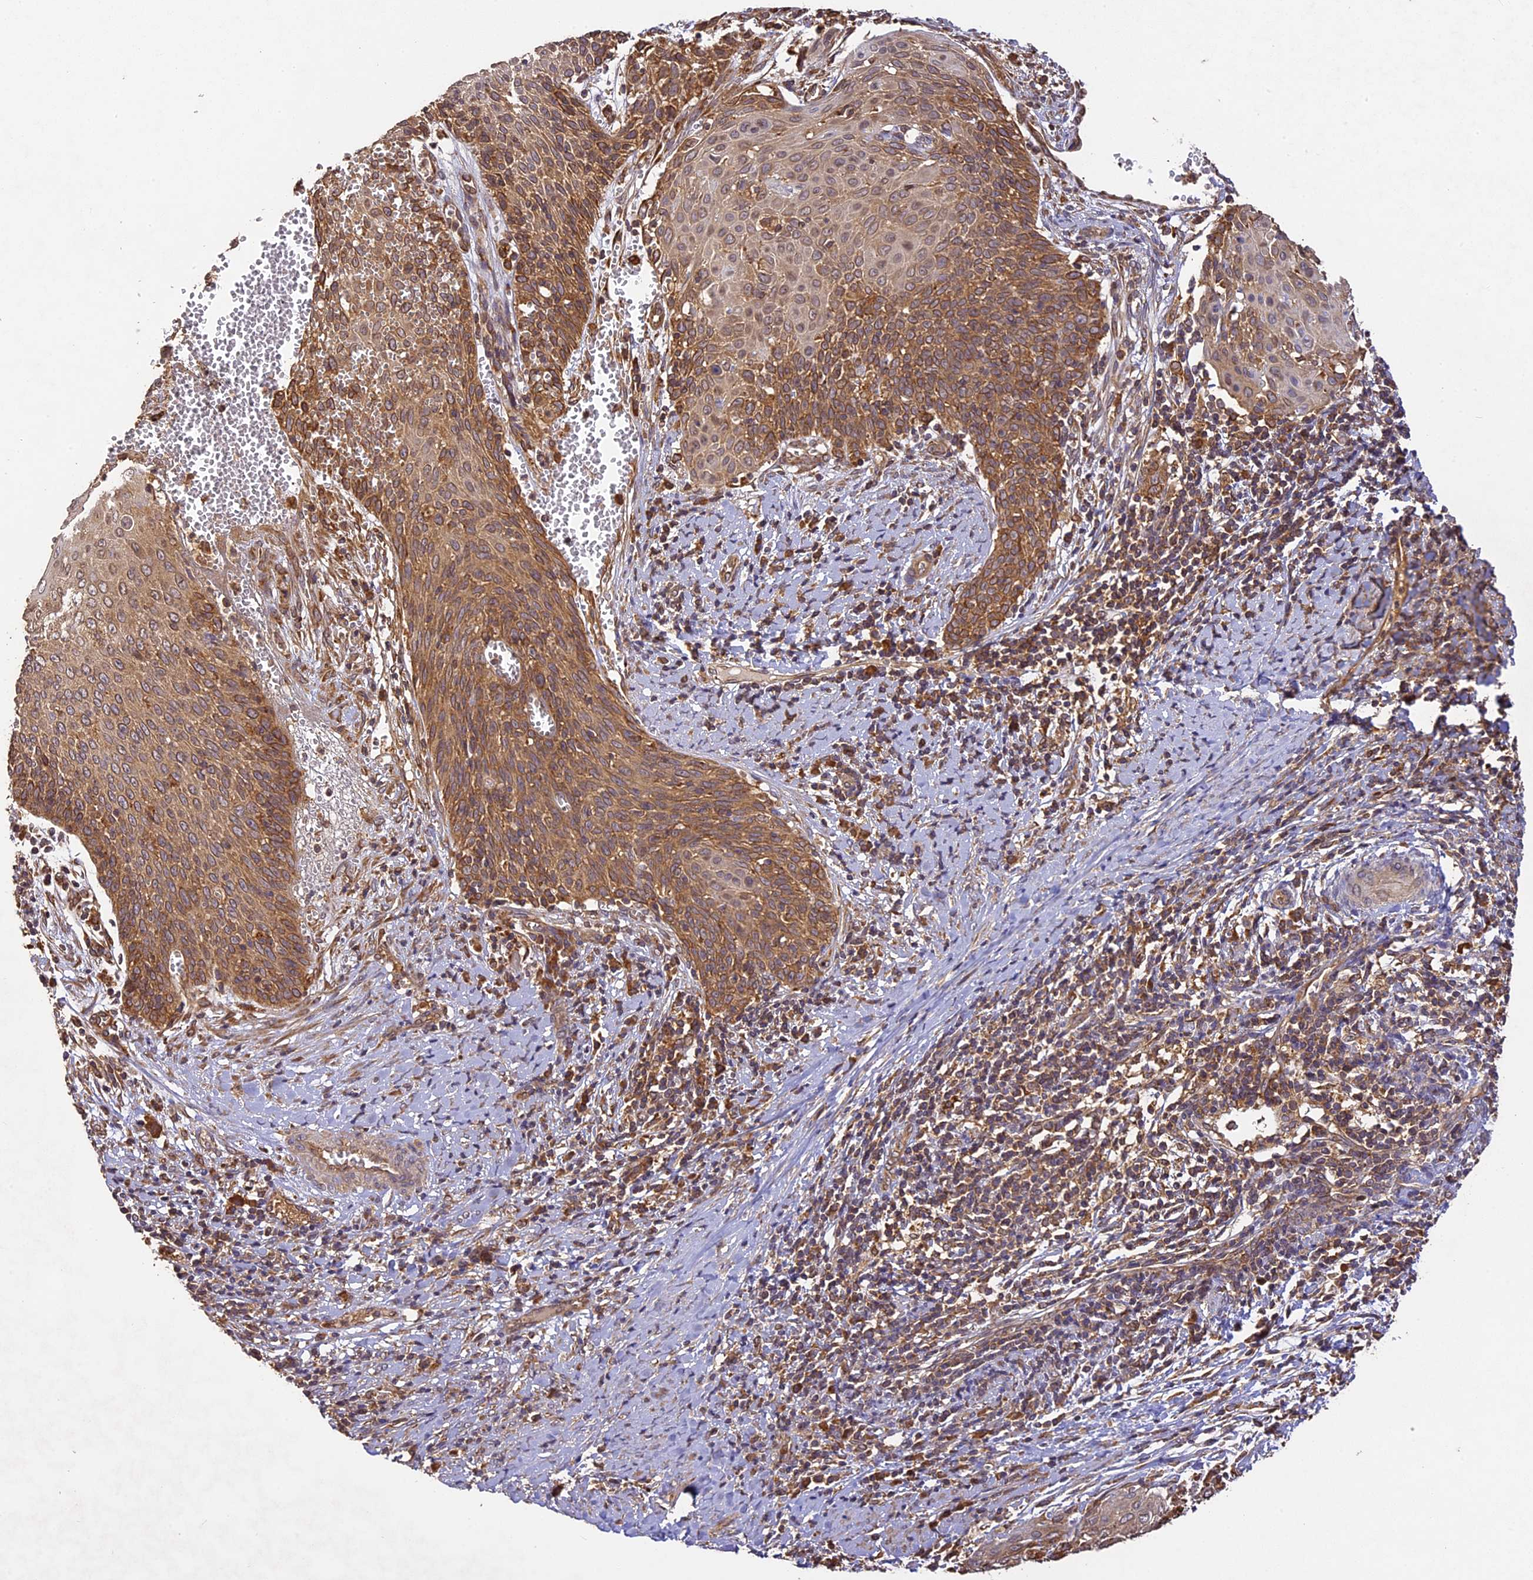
{"staining": {"intensity": "moderate", "quantity": "25%-75%", "location": "cytoplasmic/membranous"}, "tissue": "cervical cancer", "cell_type": "Tumor cells", "image_type": "cancer", "snomed": [{"axis": "morphology", "description": "Squamous cell carcinoma, NOS"}, {"axis": "topography", "description": "Cervix"}], "caption": "IHC image of human cervical cancer stained for a protein (brown), which reveals medium levels of moderate cytoplasmic/membranous staining in about 25%-75% of tumor cells.", "gene": "BRAP", "patient": {"sex": "female", "age": 39}}